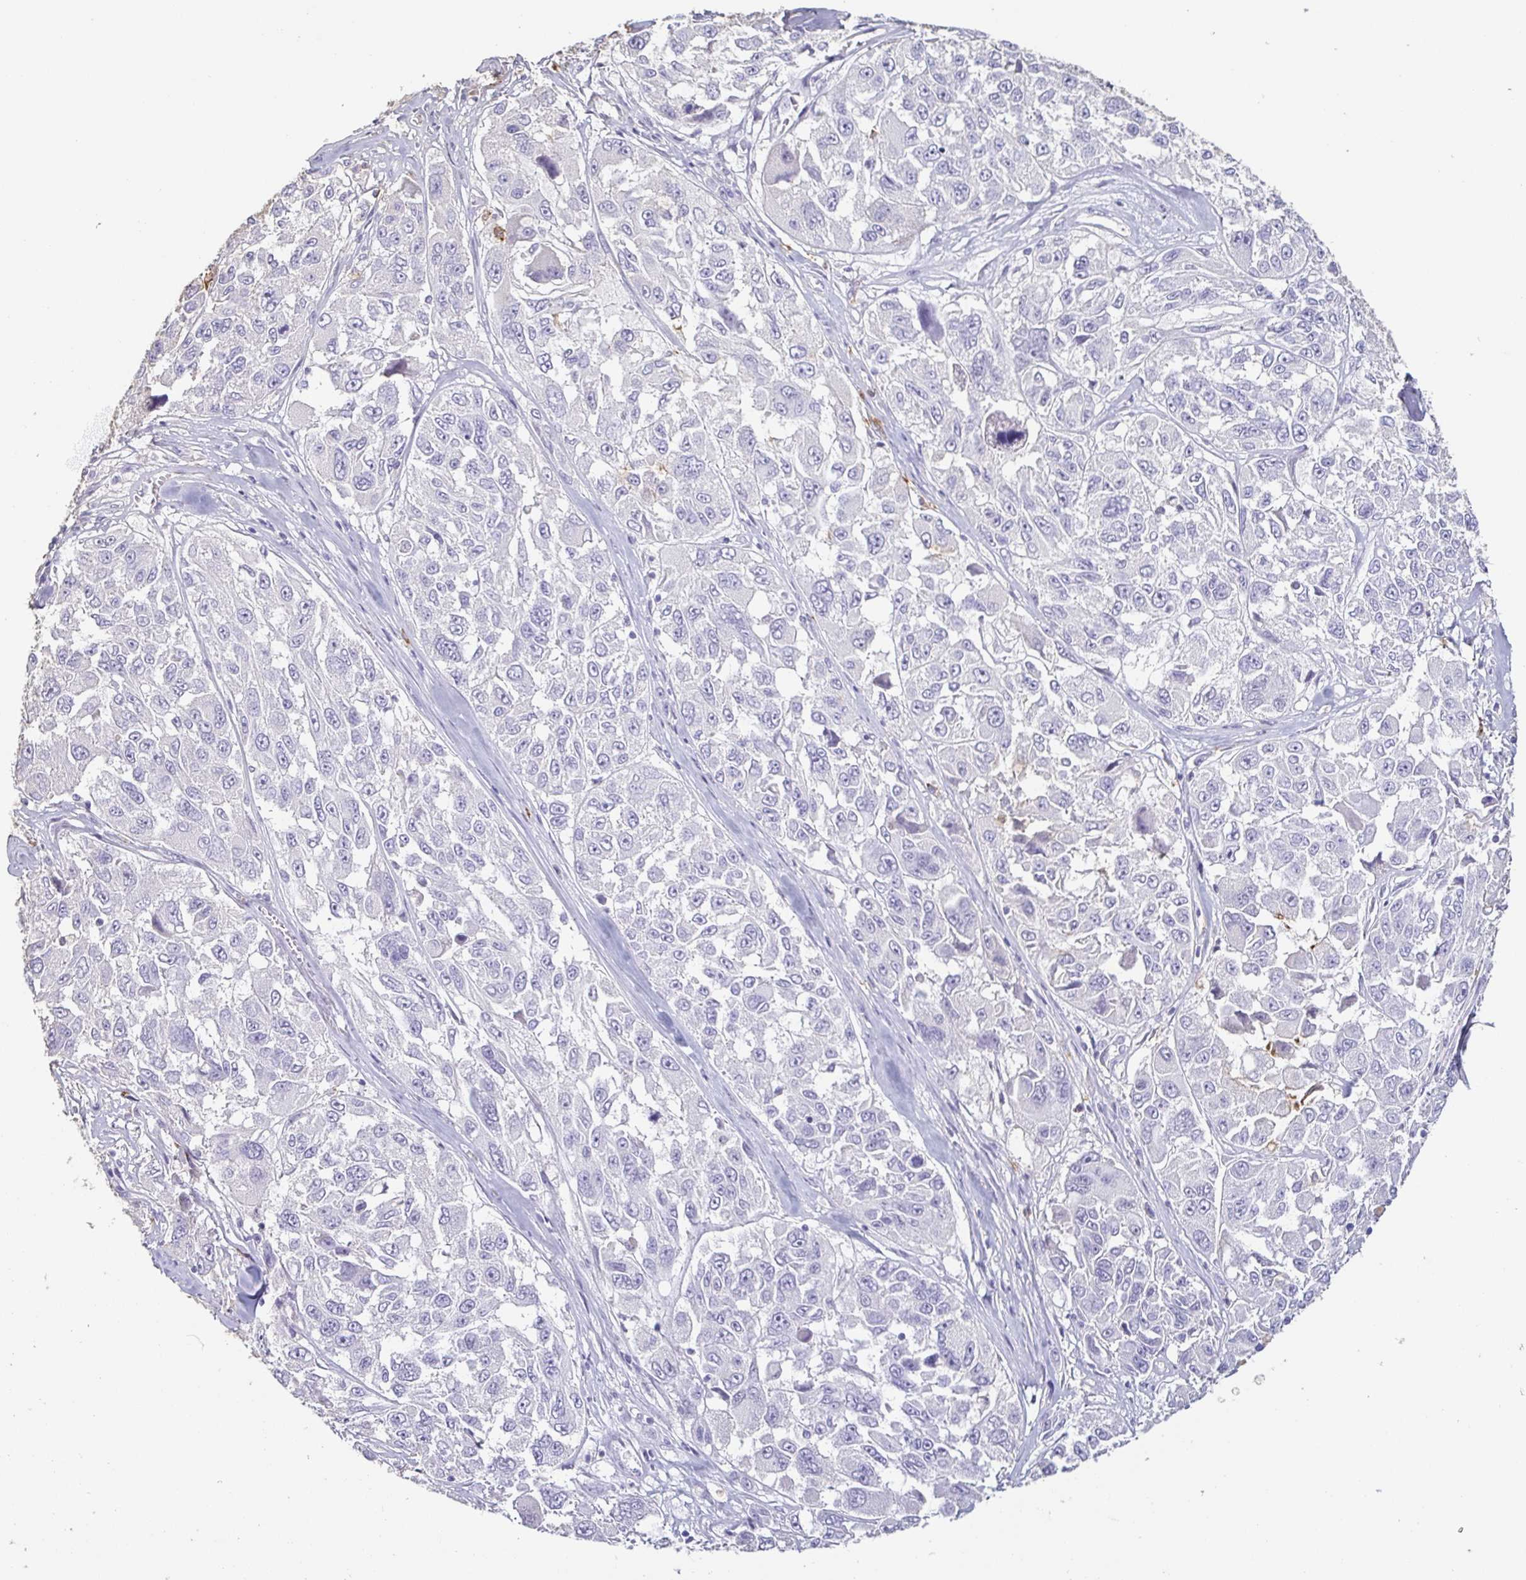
{"staining": {"intensity": "negative", "quantity": "none", "location": "none"}, "tissue": "melanoma", "cell_type": "Tumor cells", "image_type": "cancer", "snomed": [{"axis": "morphology", "description": "Malignant melanoma, NOS"}, {"axis": "topography", "description": "Skin"}], "caption": "Malignant melanoma was stained to show a protein in brown. There is no significant expression in tumor cells.", "gene": "BPIFA2", "patient": {"sex": "female", "age": 66}}